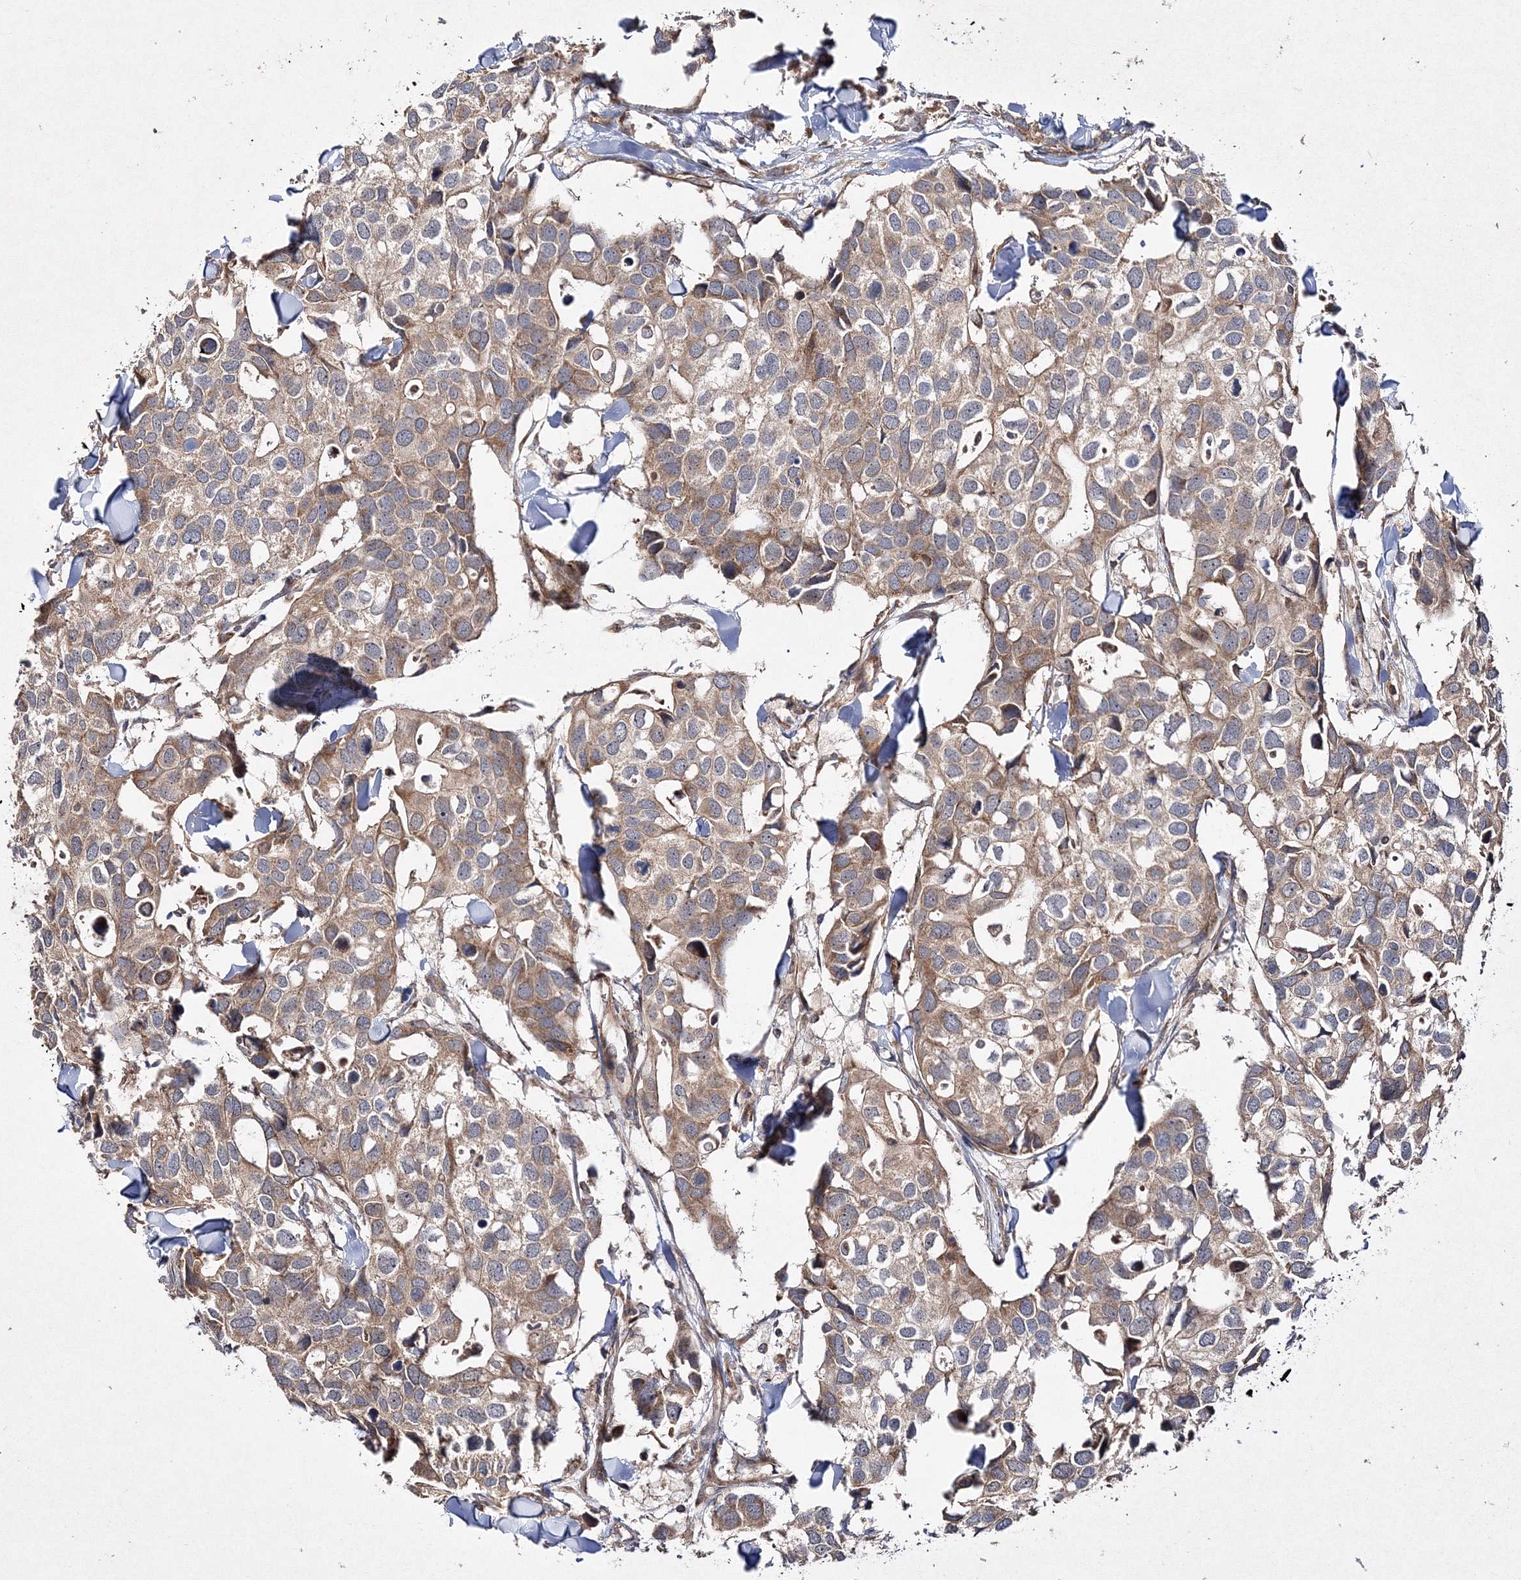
{"staining": {"intensity": "weak", "quantity": "25%-75%", "location": "cytoplasmic/membranous"}, "tissue": "breast cancer", "cell_type": "Tumor cells", "image_type": "cancer", "snomed": [{"axis": "morphology", "description": "Duct carcinoma"}, {"axis": "topography", "description": "Breast"}], "caption": "A low amount of weak cytoplasmic/membranous expression is identified in about 25%-75% of tumor cells in breast cancer (intraductal carcinoma) tissue. (Stains: DAB in brown, nuclei in blue, Microscopy: brightfield microscopy at high magnification).", "gene": "DNAJC13", "patient": {"sex": "female", "age": 83}}